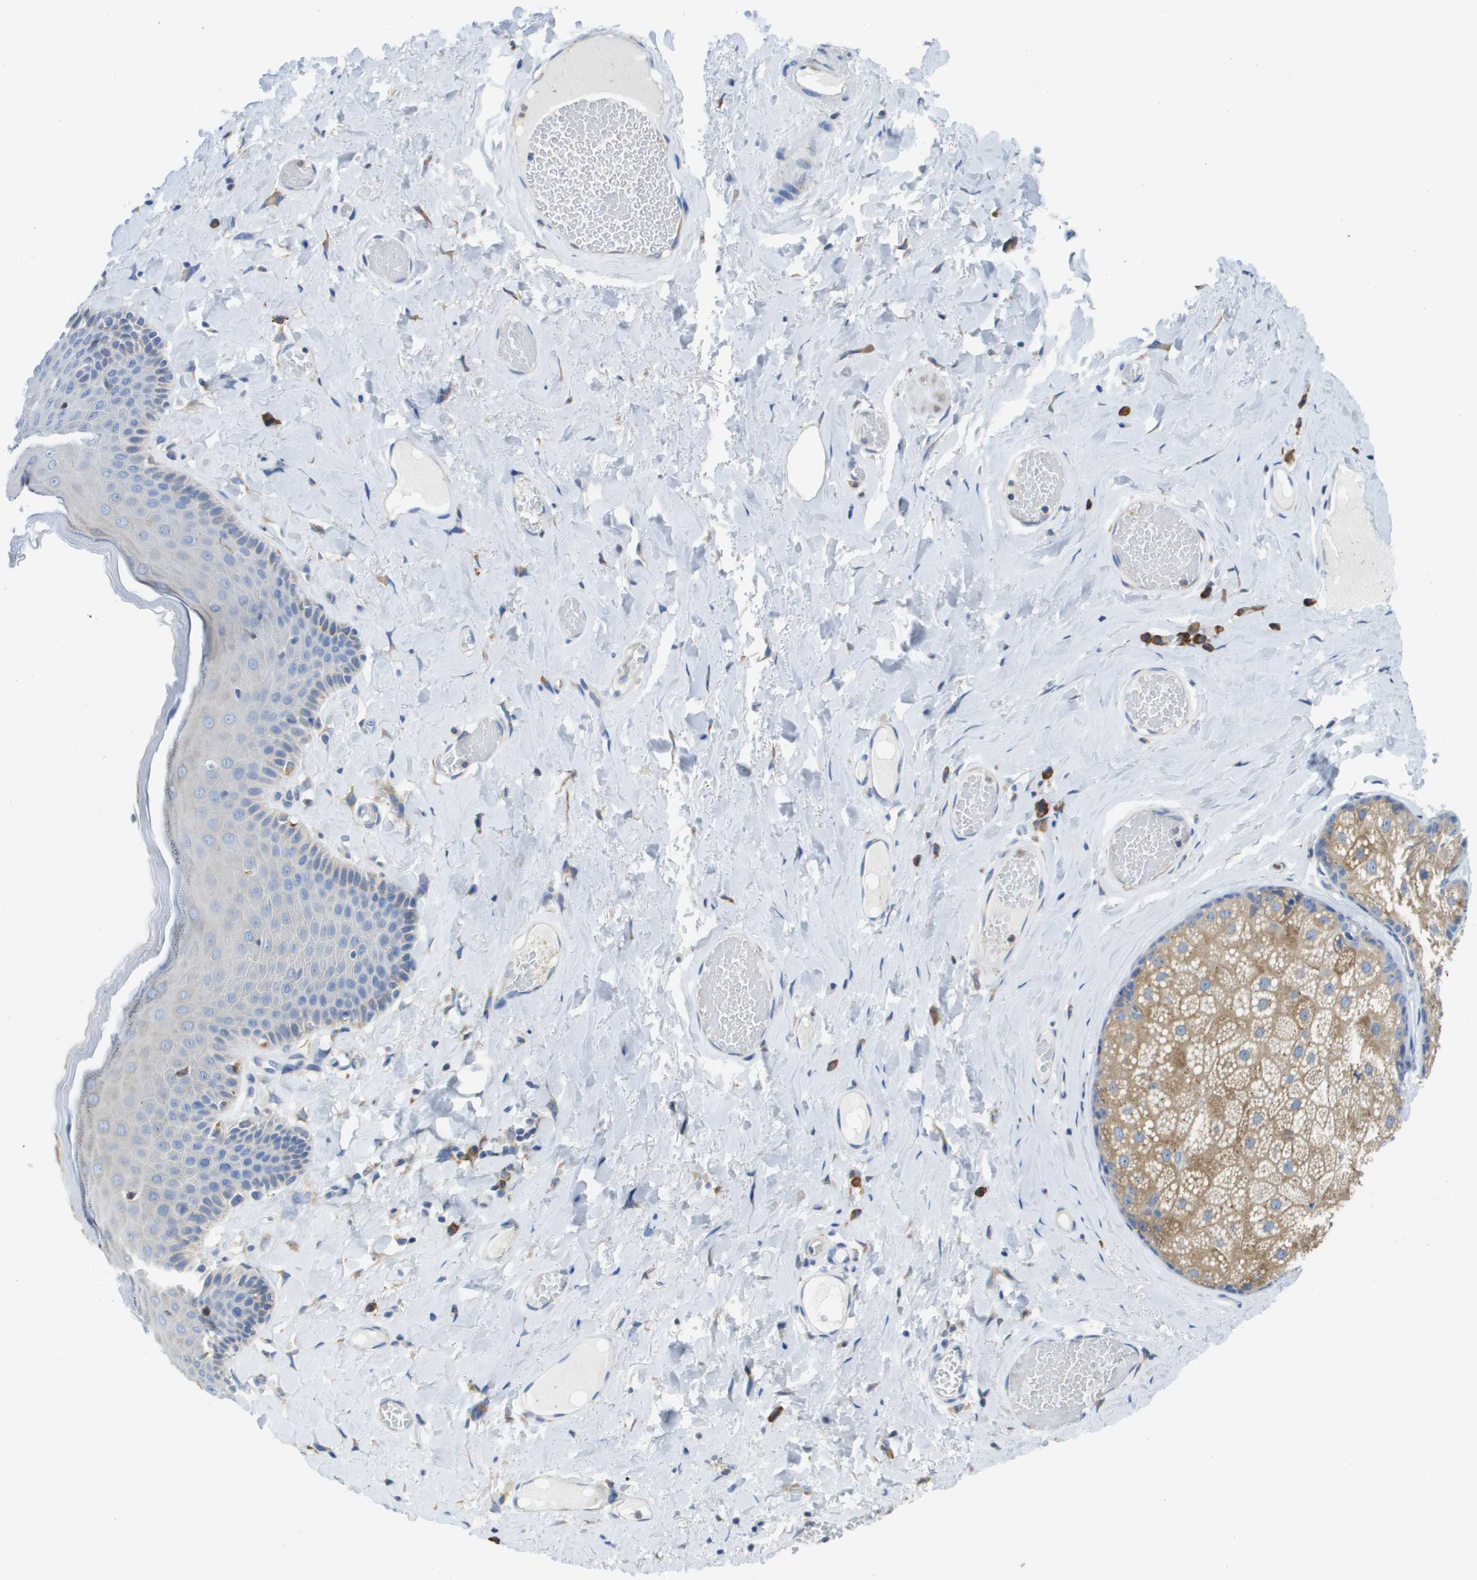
{"staining": {"intensity": "negative", "quantity": "none", "location": "none"}, "tissue": "skin", "cell_type": "Epidermal cells", "image_type": "normal", "snomed": [{"axis": "morphology", "description": "Normal tissue, NOS"}, {"axis": "topography", "description": "Anal"}], "caption": "An immunohistochemistry (IHC) micrograph of benign skin is shown. There is no staining in epidermal cells of skin.", "gene": "SDR42E1", "patient": {"sex": "male", "age": 69}}